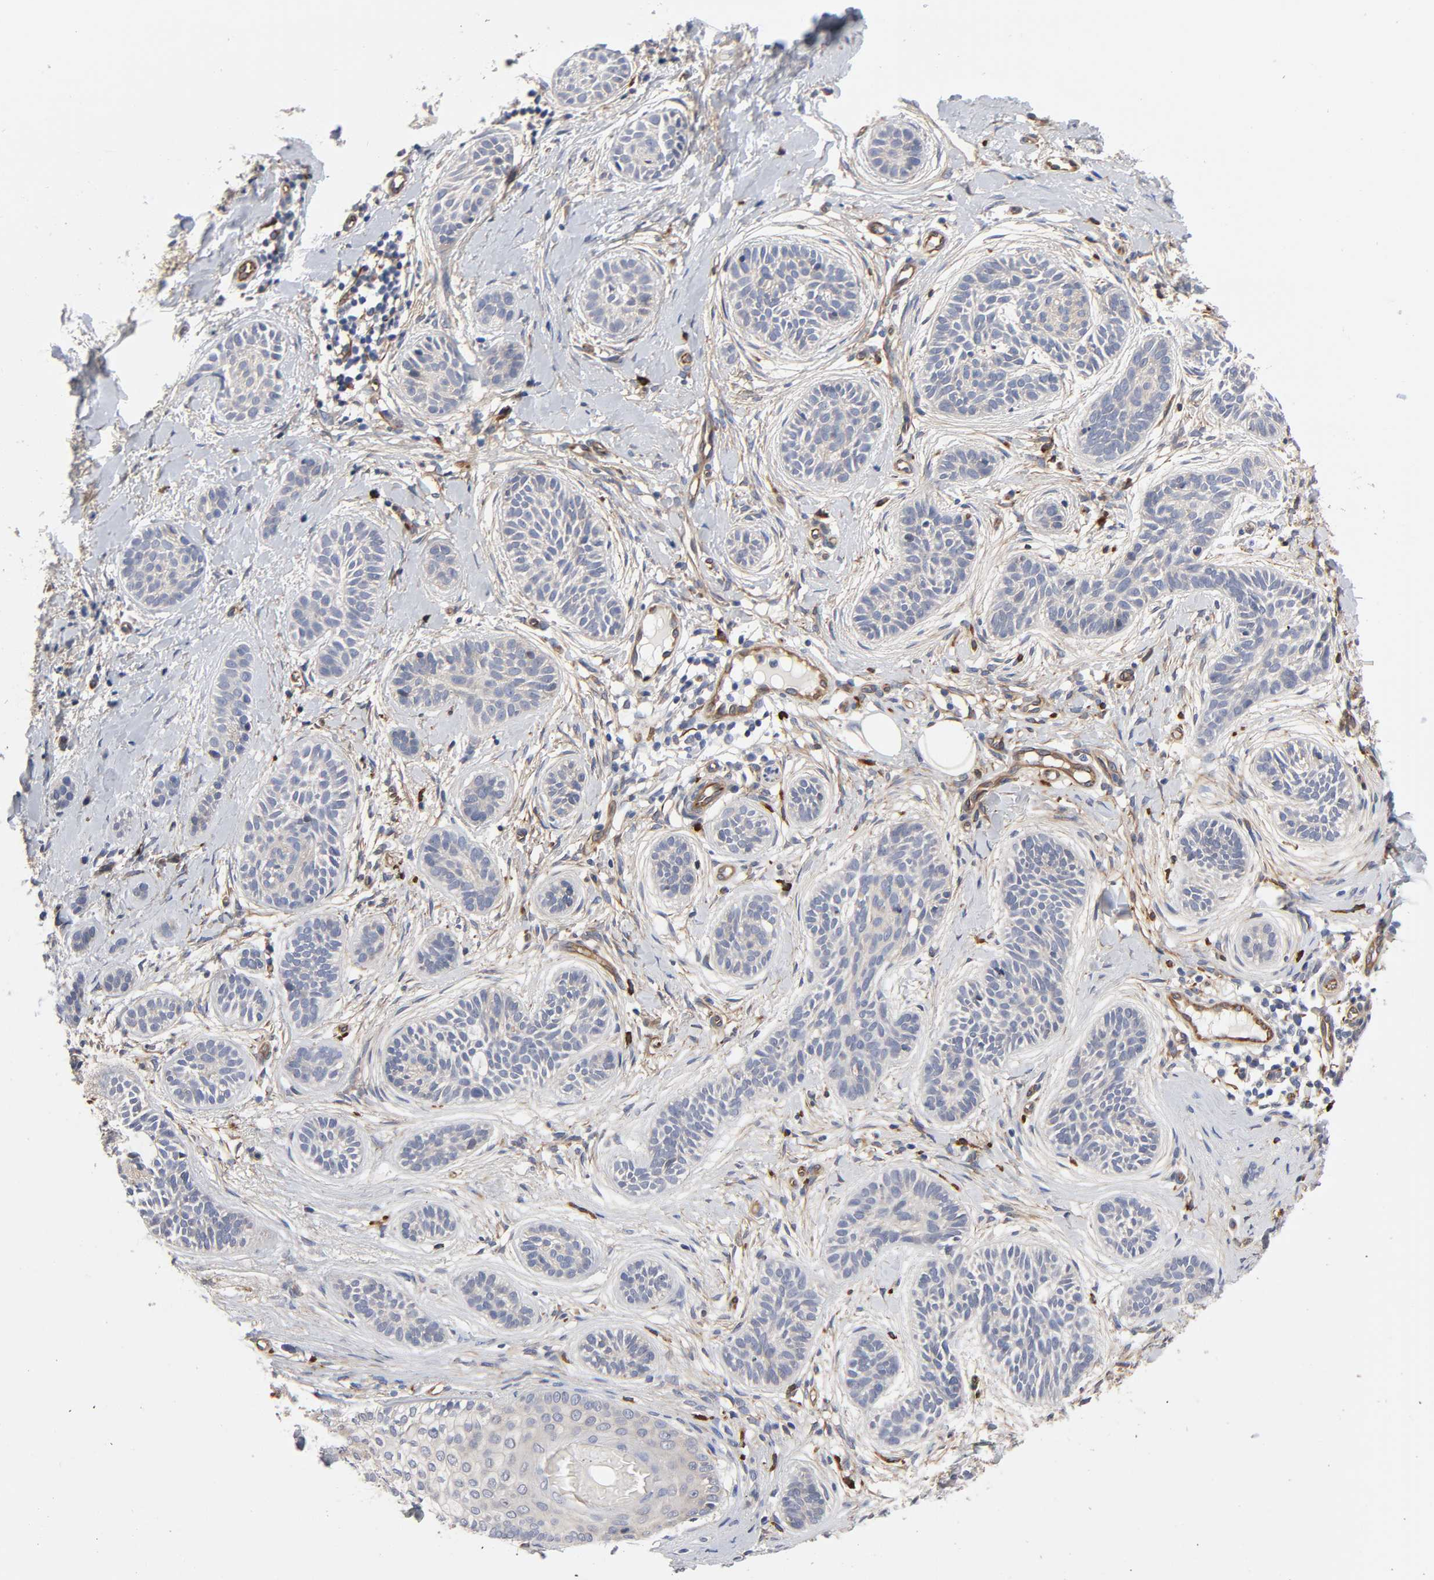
{"staining": {"intensity": "negative", "quantity": "none", "location": "none"}, "tissue": "skin cancer", "cell_type": "Tumor cells", "image_type": "cancer", "snomed": [{"axis": "morphology", "description": "Normal tissue, NOS"}, {"axis": "morphology", "description": "Basal cell carcinoma"}, {"axis": "topography", "description": "Skin"}], "caption": "There is no significant staining in tumor cells of skin cancer. (DAB immunohistochemistry visualized using brightfield microscopy, high magnification).", "gene": "RAB13", "patient": {"sex": "male", "age": 63}}